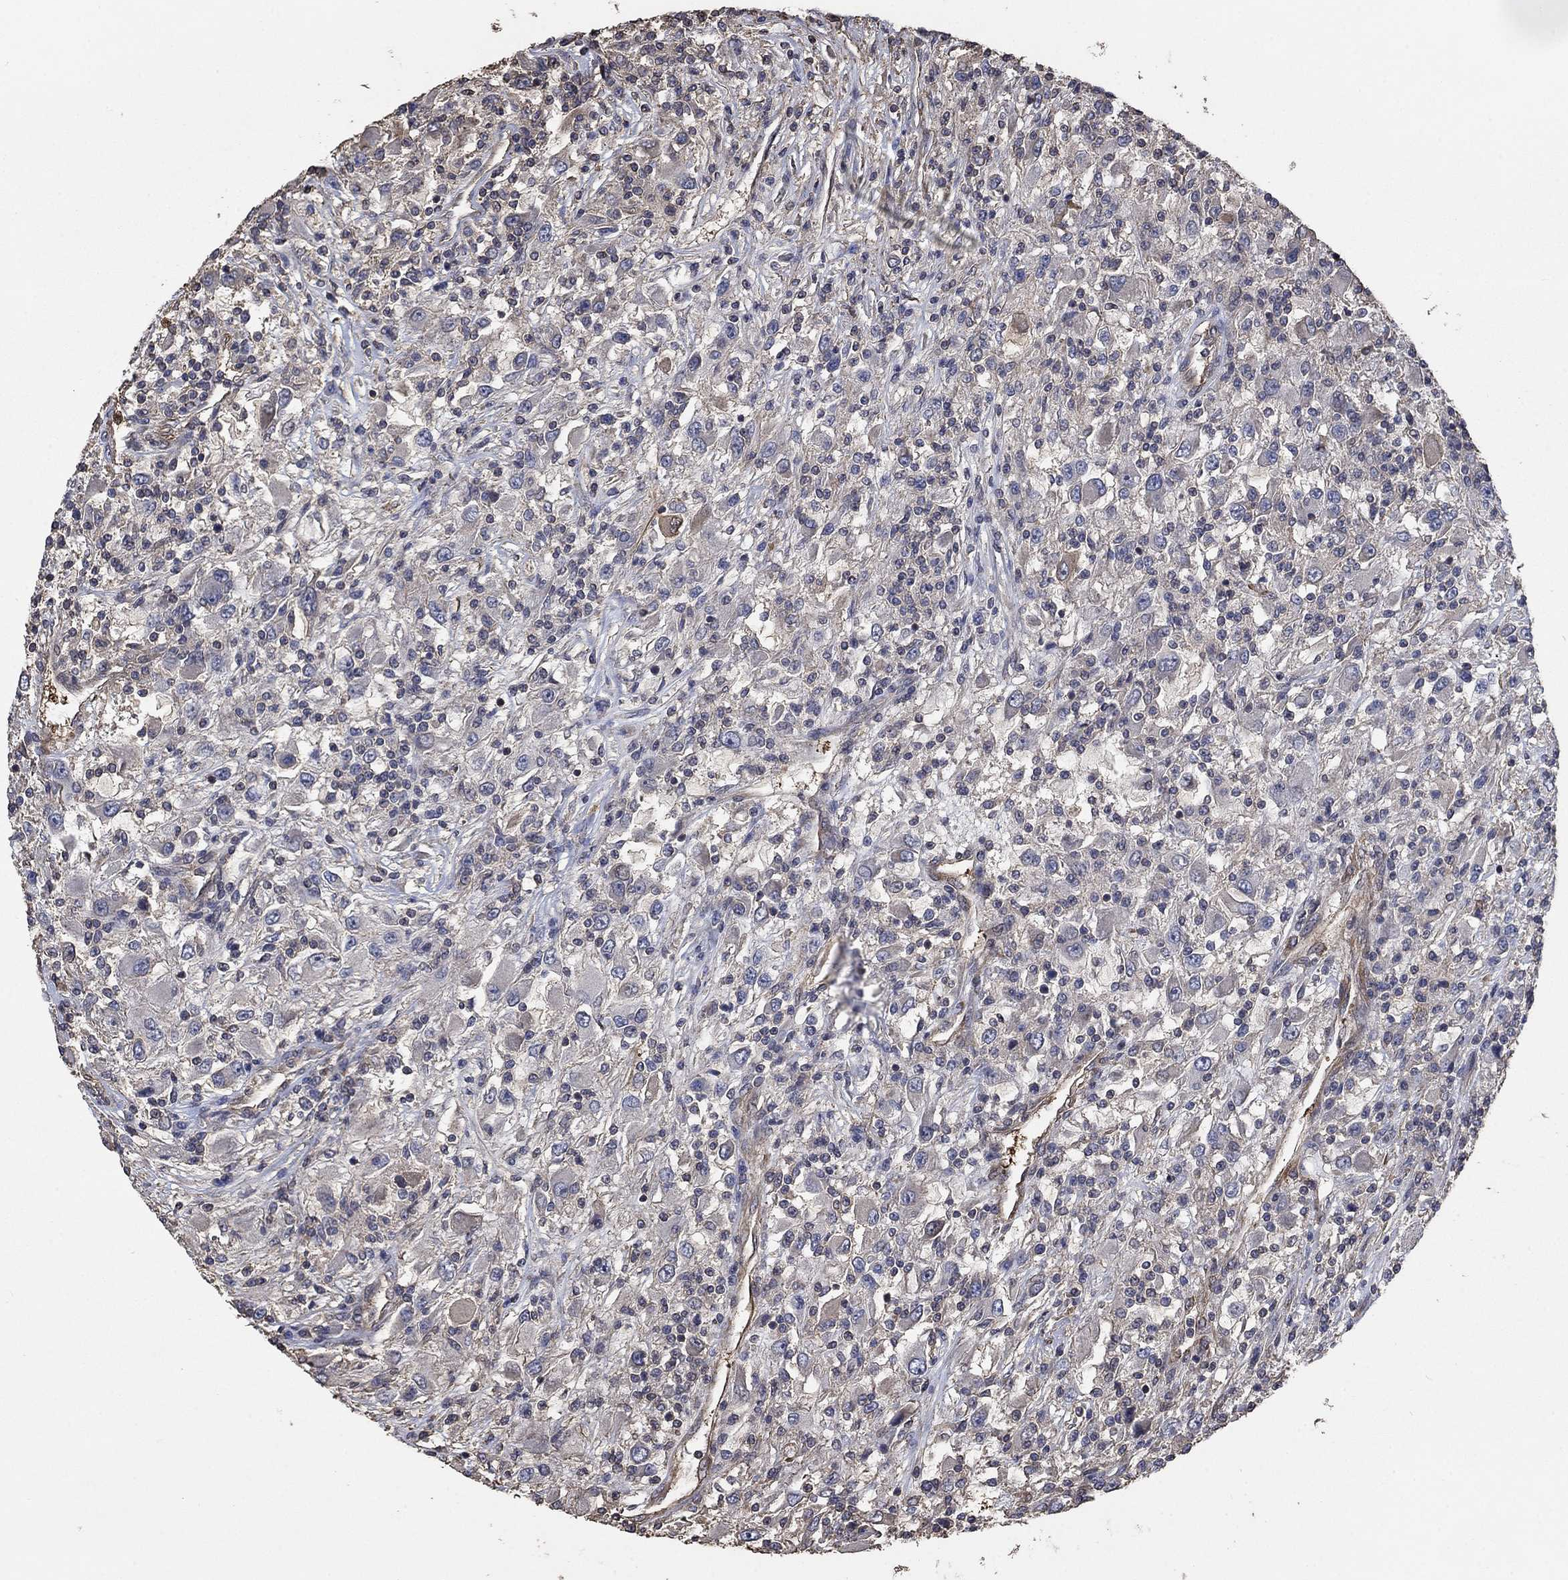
{"staining": {"intensity": "negative", "quantity": "none", "location": "none"}, "tissue": "renal cancer", "cell_type": "Tumor cells", "image_type": "cancer", "snomed": [{"axis": "morphology", "description": "Adenocarcinoma, NOS"}, {"axis": "topography", "description": "Kidney"}], "caption": "DAB (3,3'-diaminobenzidine) immunohistochemical staining of human renal cancer (adenocarcinoma) displays no significant staining in tumor cells.", "gene": "PDE3A", "patient": {"sex": "female", "age": 67}}